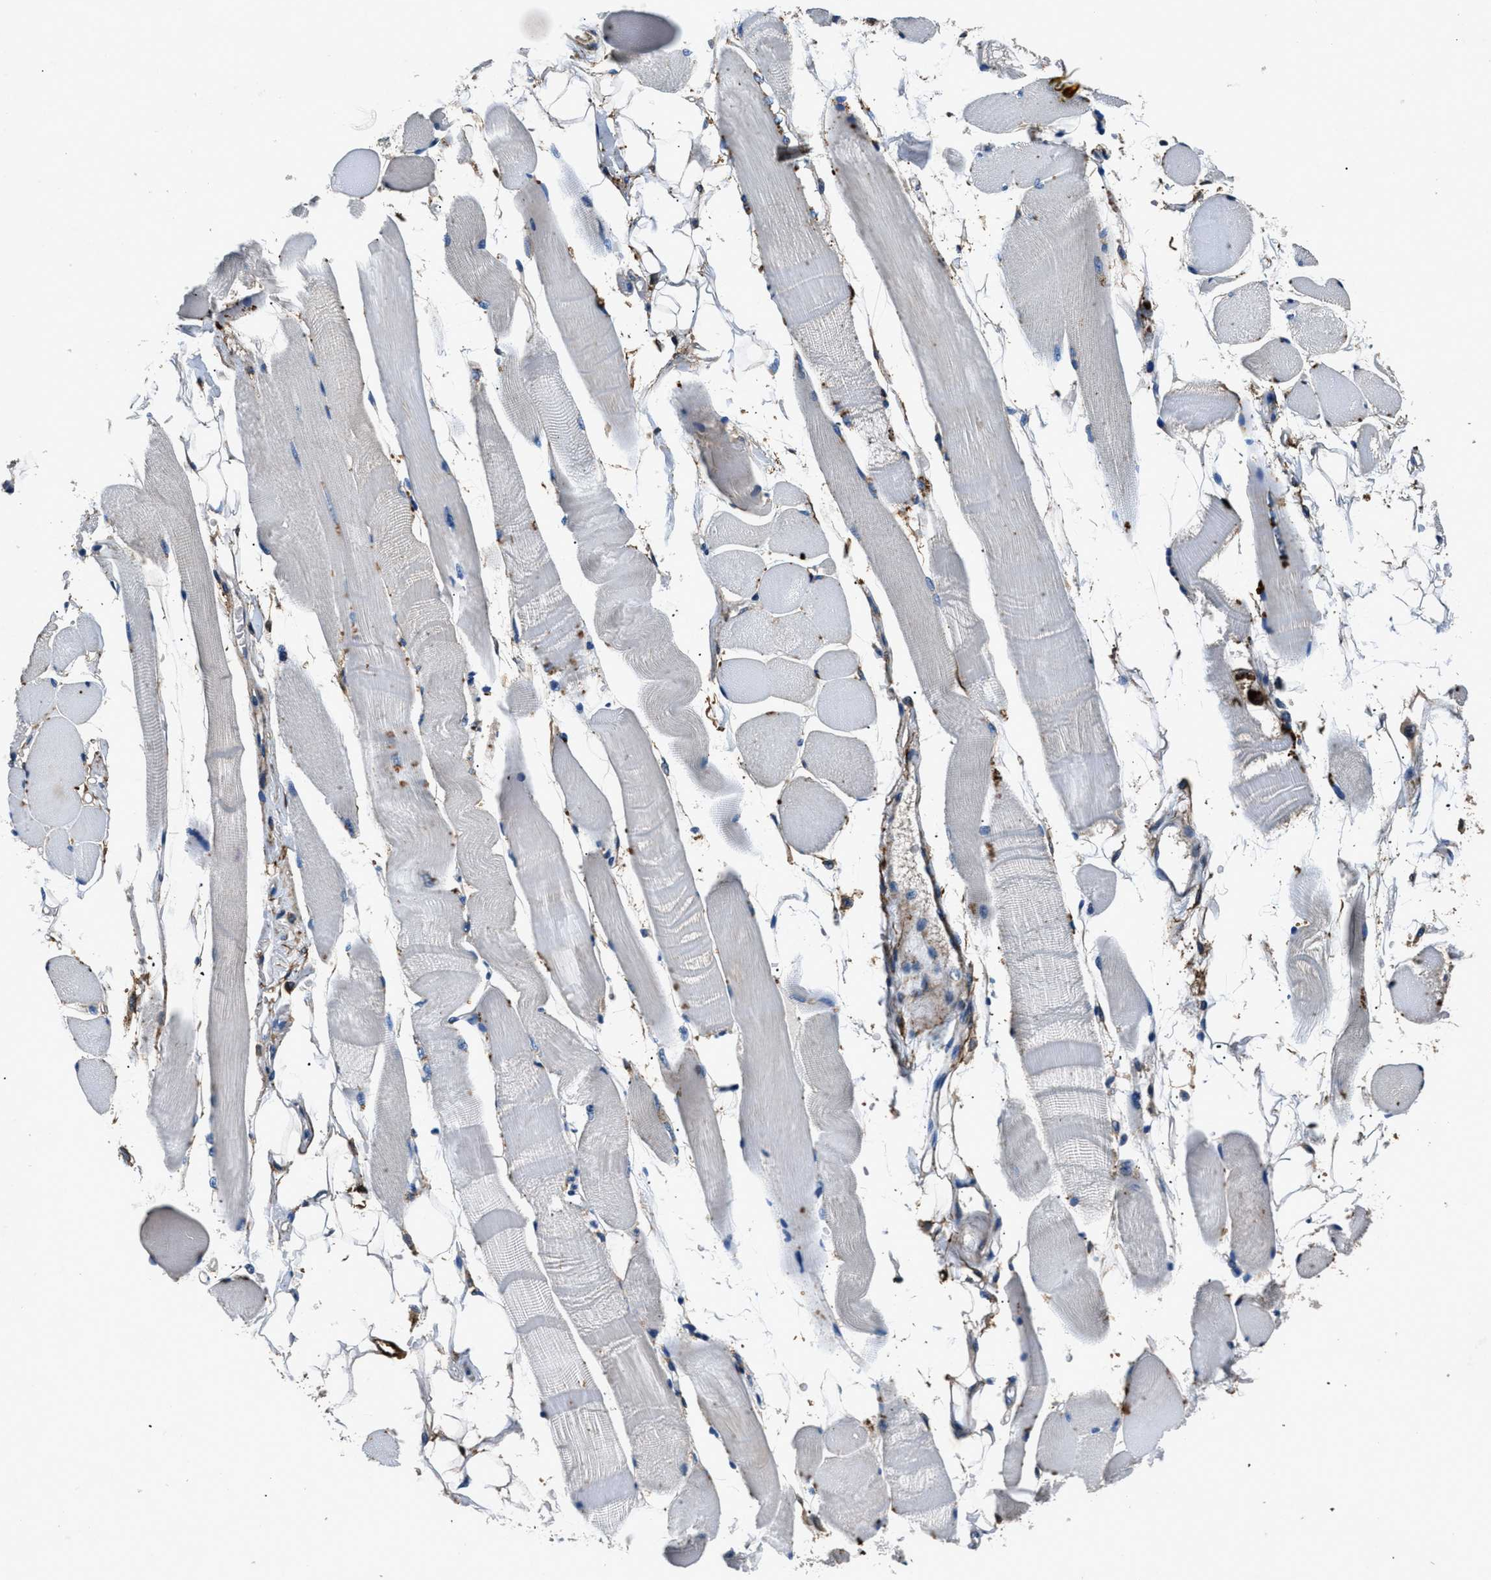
{"staining": {"intensity": "negative", "quantity": "none", "location": "none"}, "tissue": "skeletal muscle", "cell_type": "Myocytes", "image_type": "normal", "snomed": [{"axis": "morphology", "description": "Normal tissue, NOS"}, {"axis": "topography", "description": "Skeletal muscle"}, {"axis": "topography", "description": "Peripheral nerve tissue"}], "caption": "The image reveals no staining of myocytes in benign skeletal muscle. Nuclei are stained in blue.", "gene": "CD276", "patient": {"sex": "female", "age": 84}}